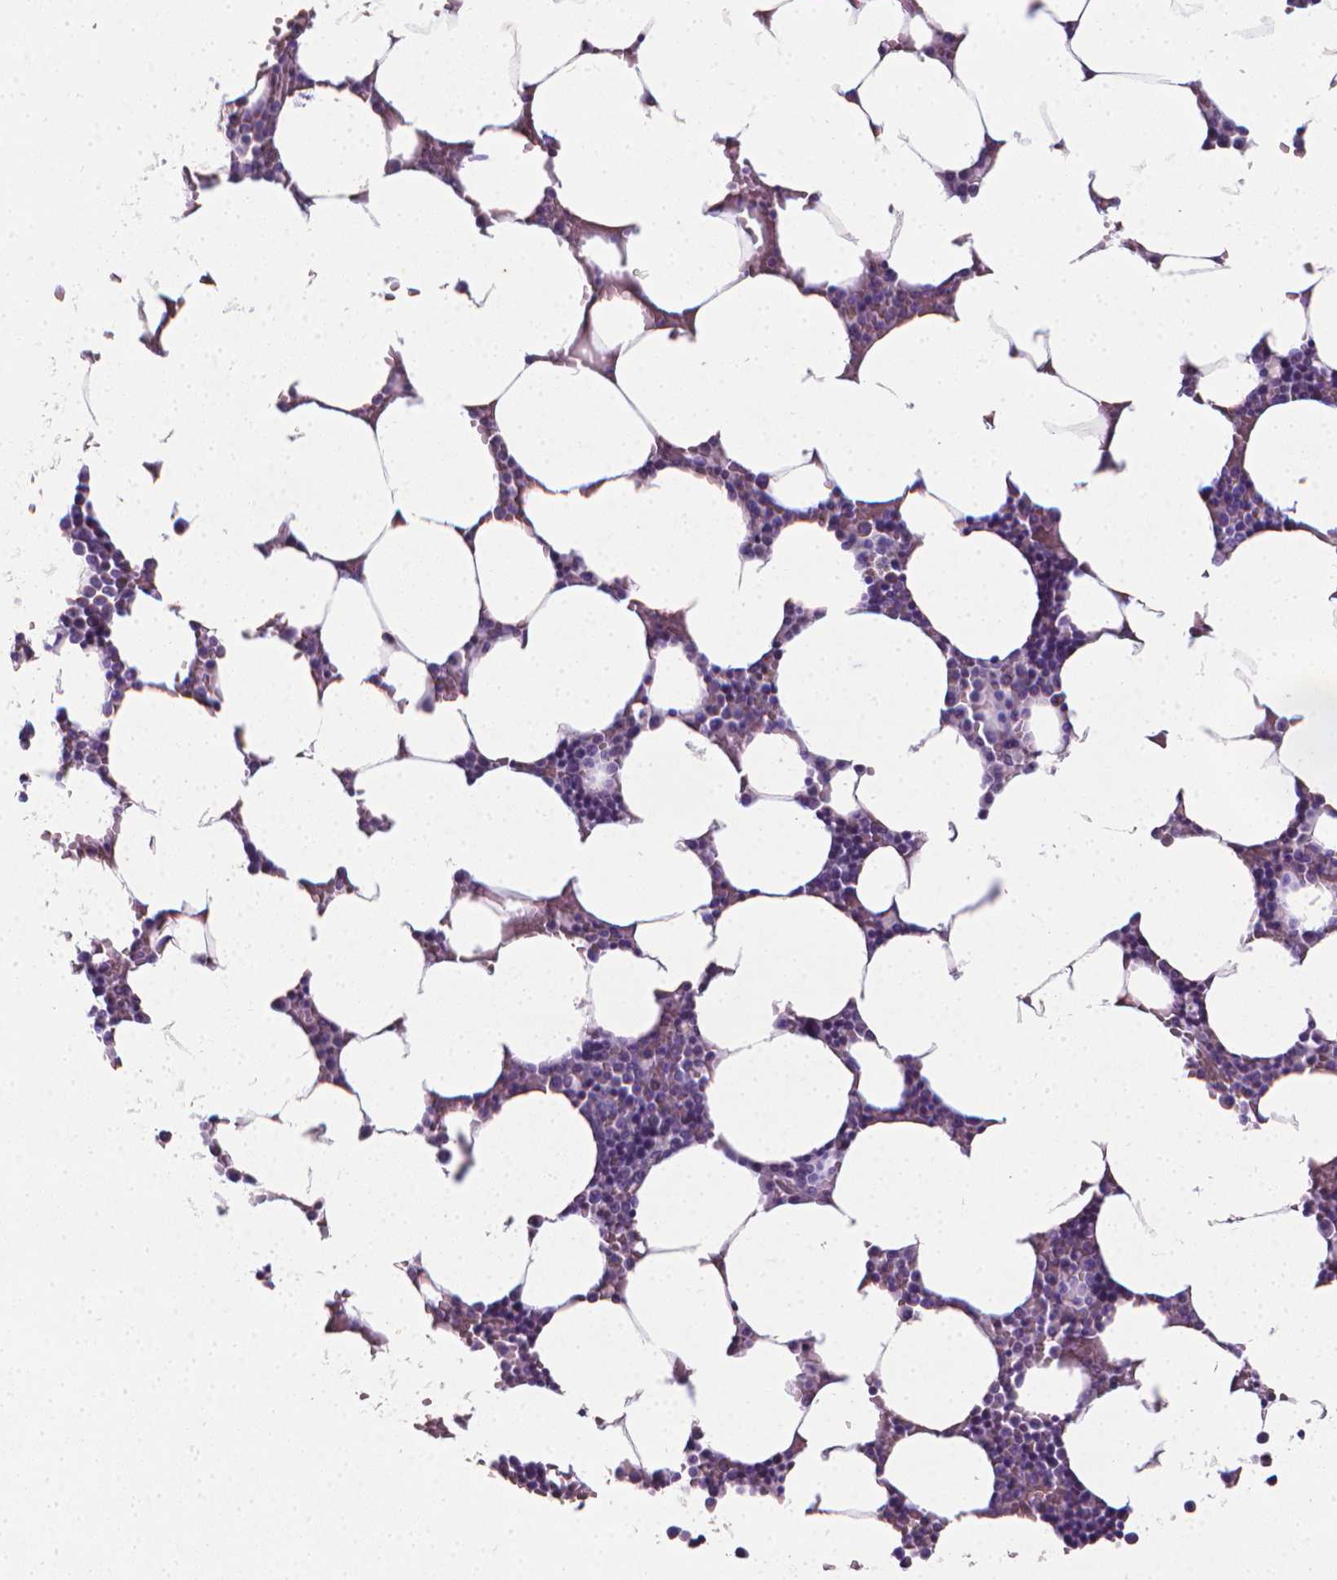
{"staining": {"intensity": "negative", "quantity": "none", "location": "none"}, "tissue": "bone marrow", "cell_type": "Hematopoietic cells", "image_type": "normal", "snomed": [{"axis": "morphology", "description": "Normal tissue, NOS"}, {"axis": "topography", "description": "Bone marrow"}], "caption": "Immunohistochemistry photomicrograph of normal bone marrow: bone marrow stained with DAB displays no significant protein positivity in hematopoietic cells.", "gene": "XPNPEP2", "patient": {"sex": "female", "age": 52}}